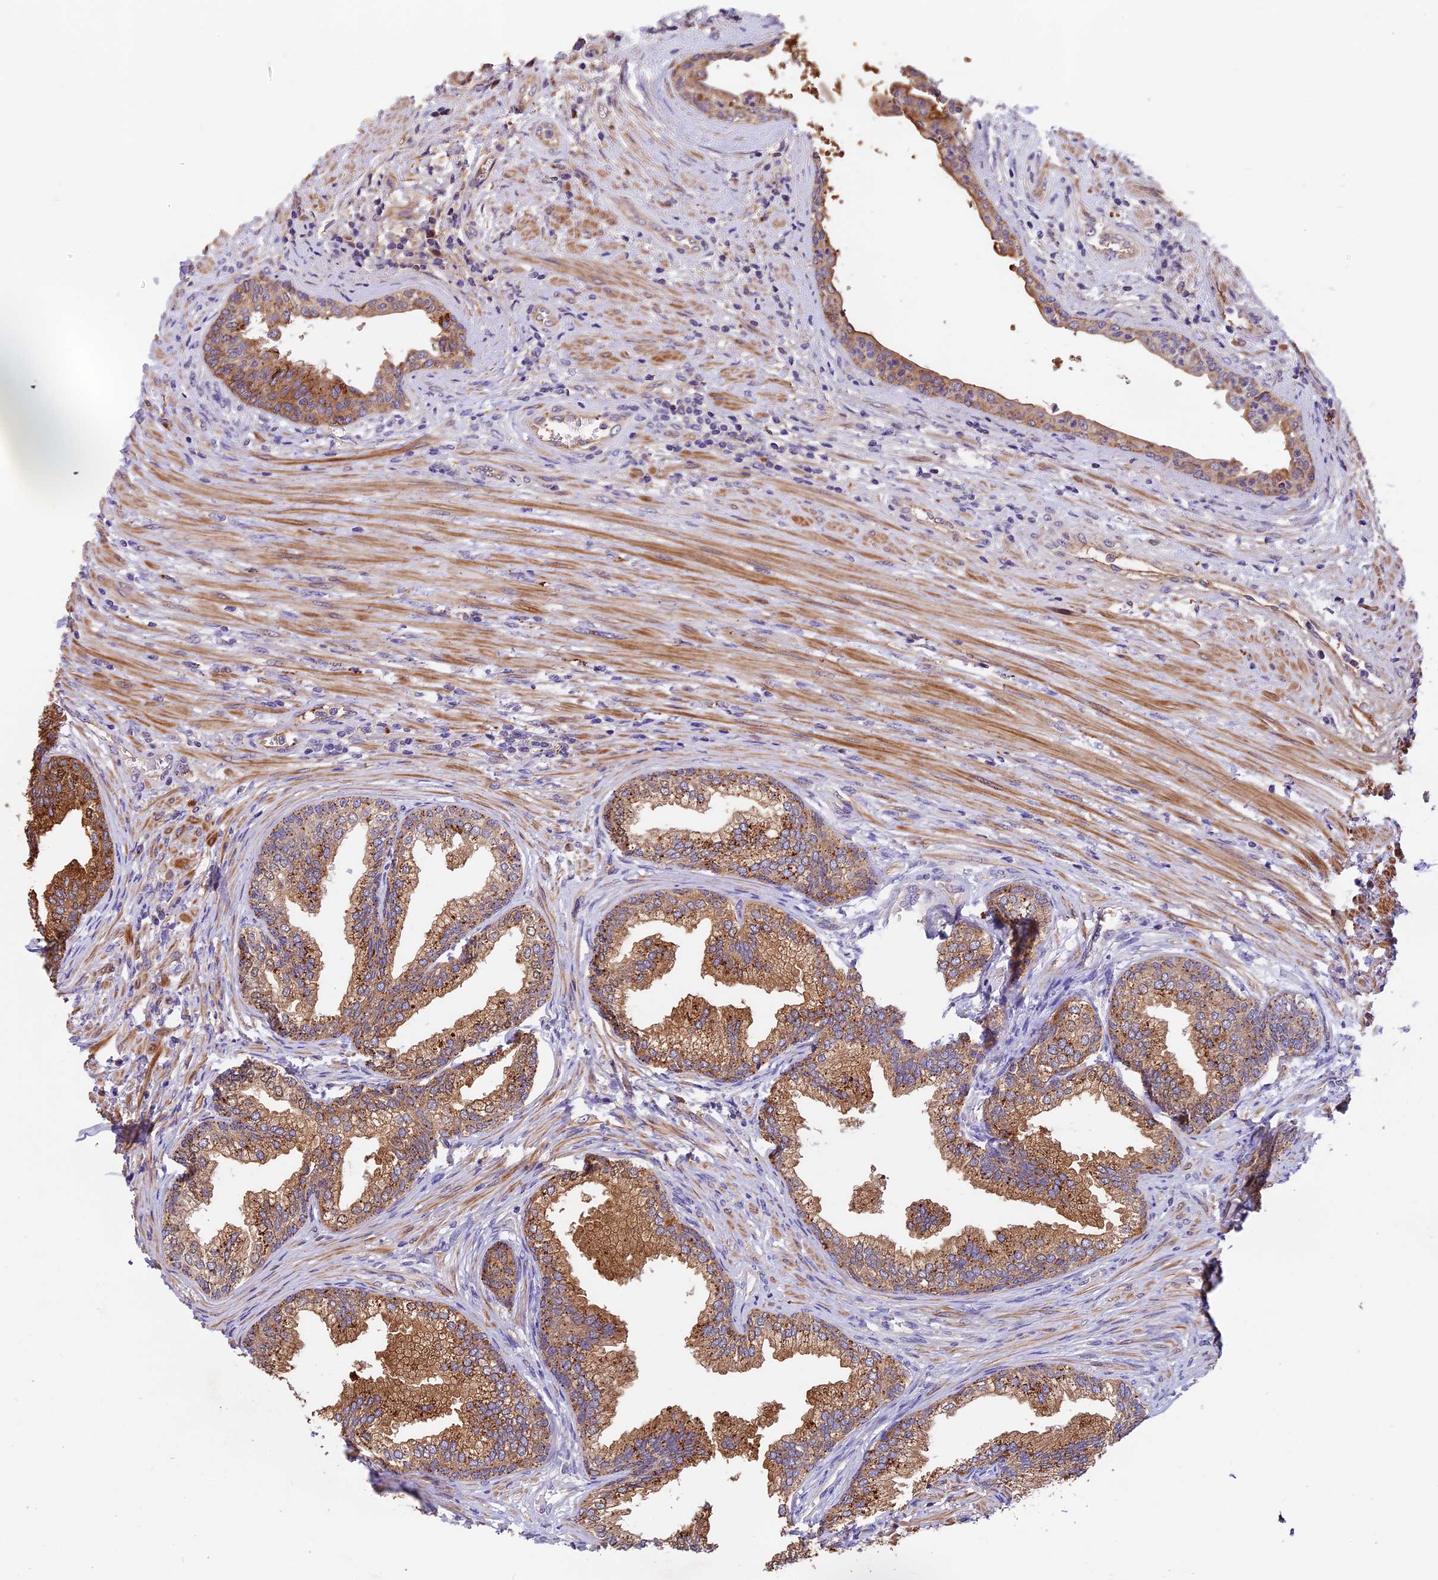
{"staining": {"intensity": "moderate", "quantity": ">75%", "location": "cytoplasmic/membranous"}, "tissue": "prostate", "cell_type": "Glandular cells", "image_type": "normal", "snomed": [{"axis": "morphology", "description": "Normal tissue, NOS"}, {"axis": "topography", "description": "Prostate"}], "caption": "The immunohistochemical stain labels moderate cytoplasmic/membranous staining in glandular cells of benign prostate. (DAB IHC with brightfield microscopy, high magnification).", "gene": "COPE", "patient": {"sex": "male", "age": 76}}